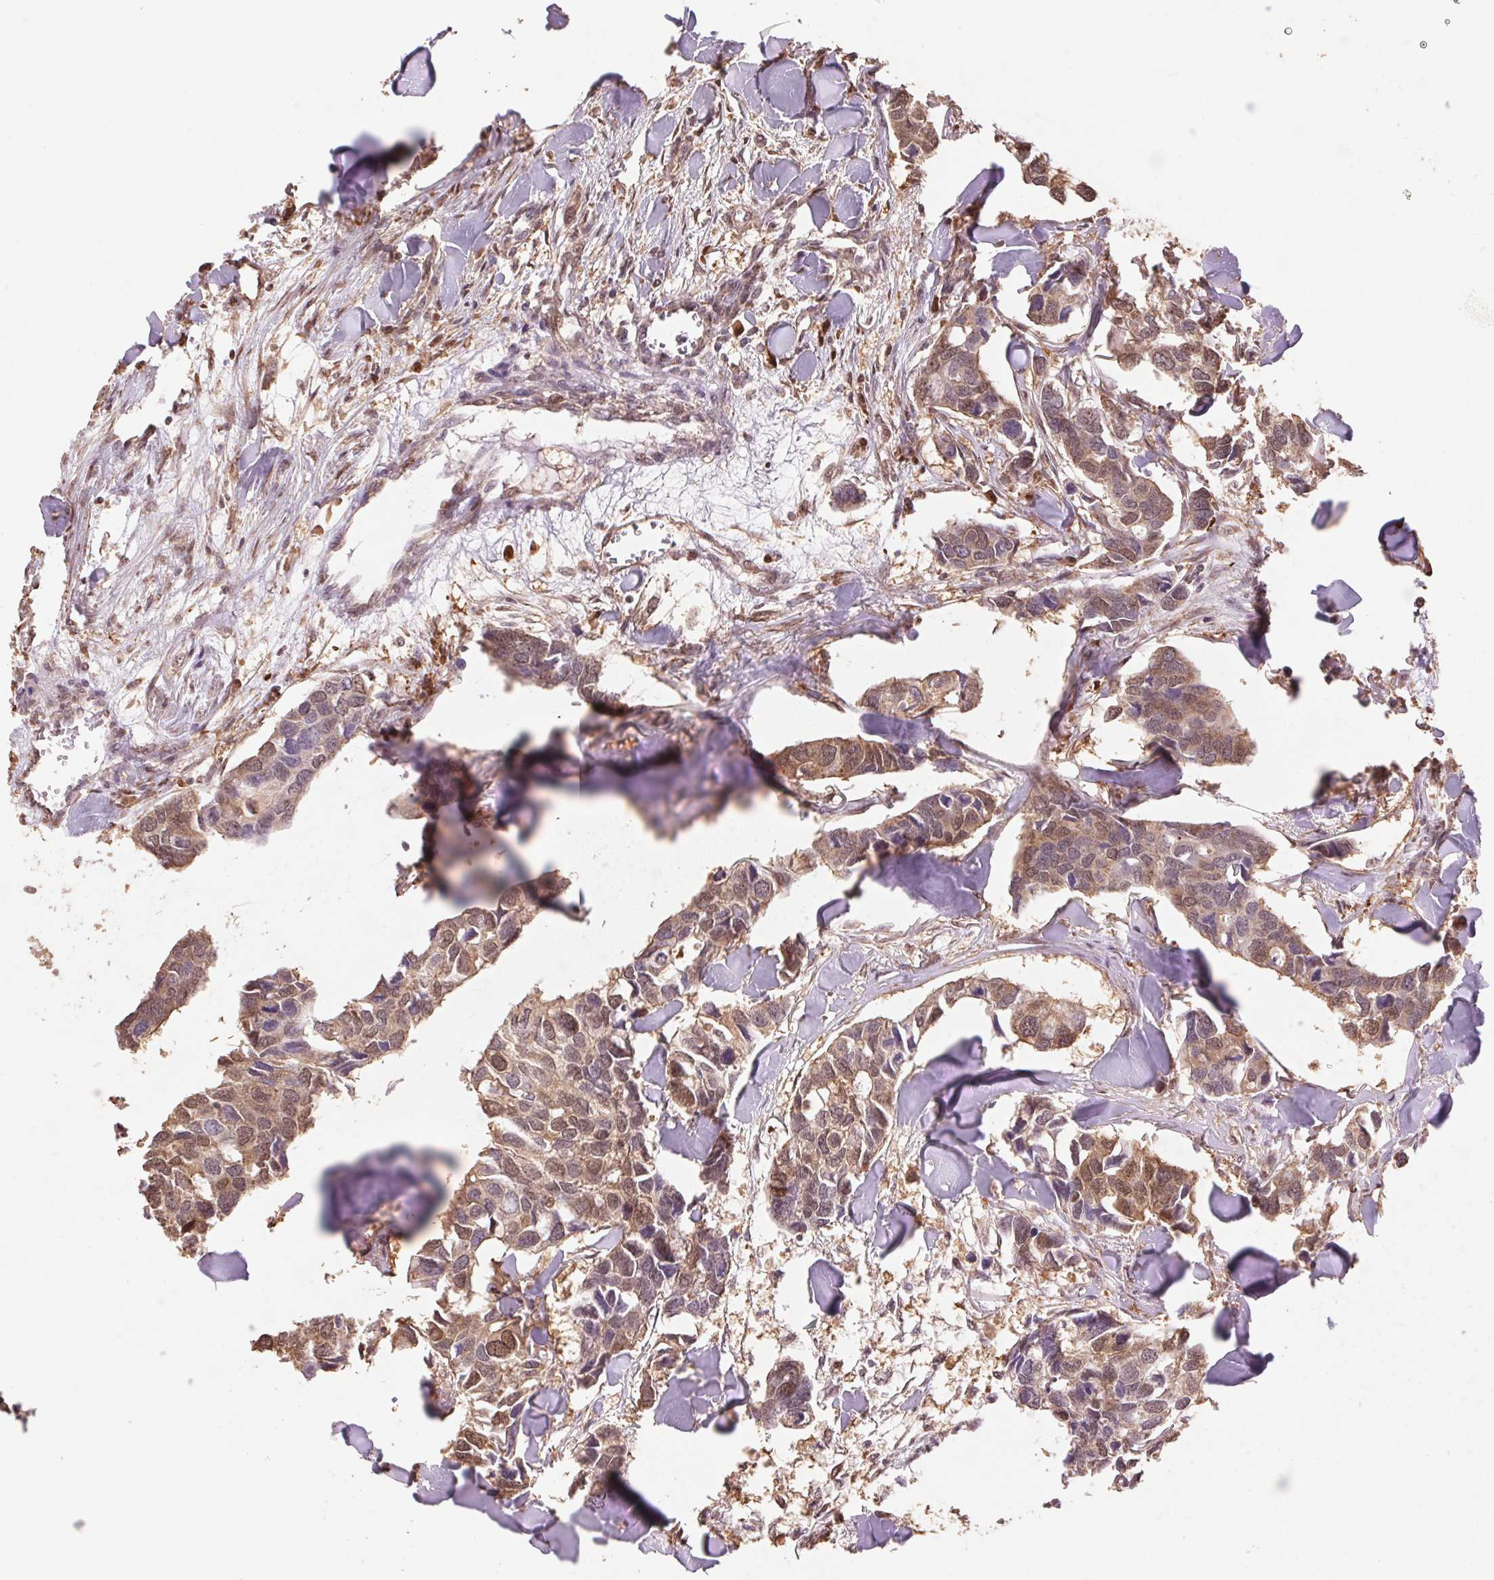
{"staining": {"intensity": "moderate", "quantity": ">75%", "location": "cytoplasmic/membranous,nuclear"}, "tissue": "breast cancer", "cell_type": "Tumor cells", "image_type": "cancer", "snomed": [{"axis": "morphology", "description": "Duct carcinoma"}, {"axis": "topography", "description": "Breast"}], "caption": "Protein expression analysis of breast intraductal carcinoma shows moderate cytoplasmic/membranous and nuclear expression in approximately >75% of tumor cells.", "gene": "CUTA", "patient": {"sex": "female", "age": 83}}